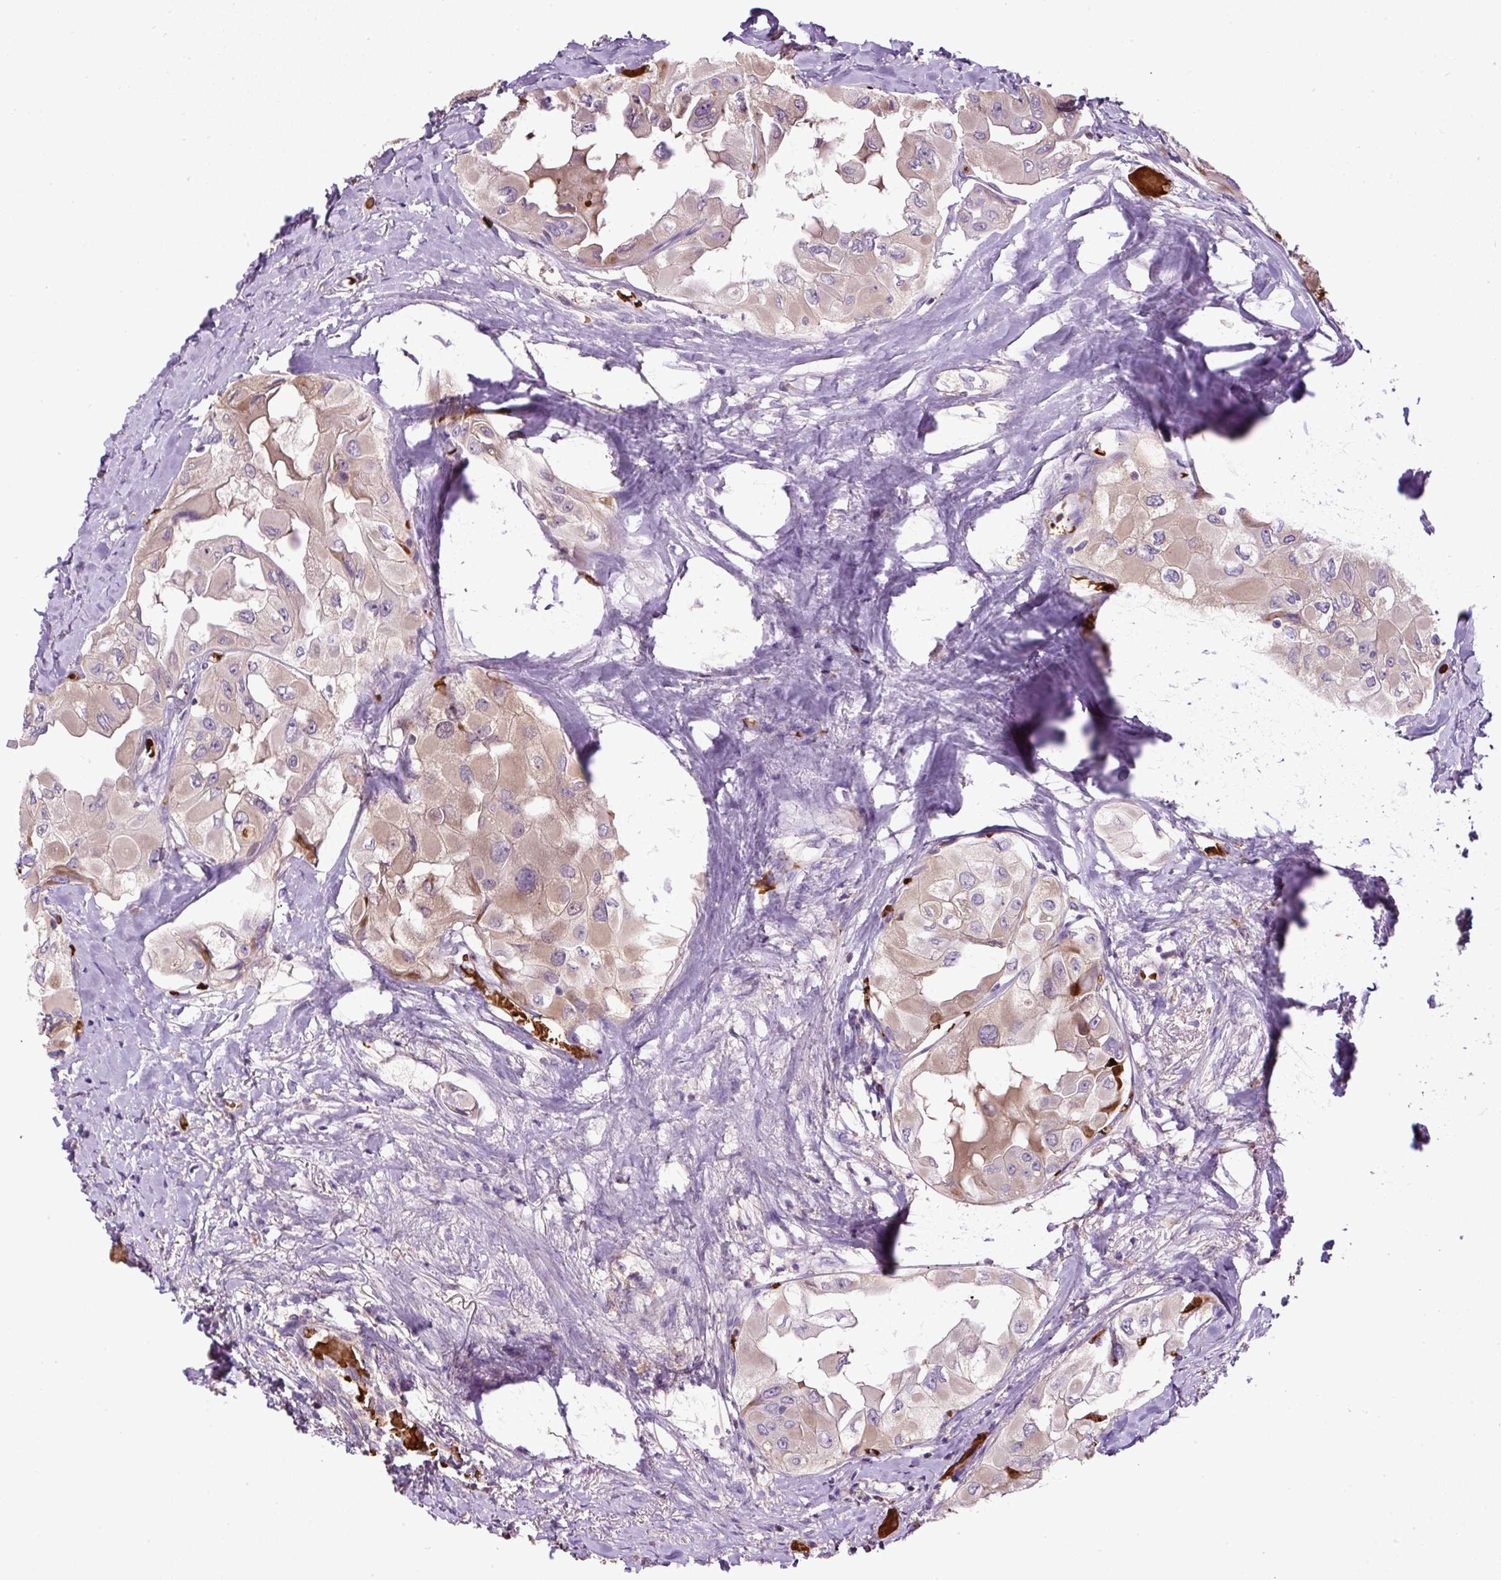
{"staining": {"intensity": "weak", "quantity": "25%-75%", "location": "cytoplasmic/membranous"}, "tissue": "thyroid cancer", "cell_type": "Tumor cells", "image_type": "cancer", "snomed": [{"axis": "morphology", "description": "Normal tissue, NOS"}, {"axis": "morphology", "description": "Papillary adenocarcinoma, NOS"}, {"axis": "topography", "description": "Thyroid gland"}], "caption": "A micrograph of thyroid cancer stained for a protein exhibits weak cytoplasmic/membranous brown staining in tumor cells.", "gene": "CXCL13", "patient": {"sex": "female", "age": 59}}